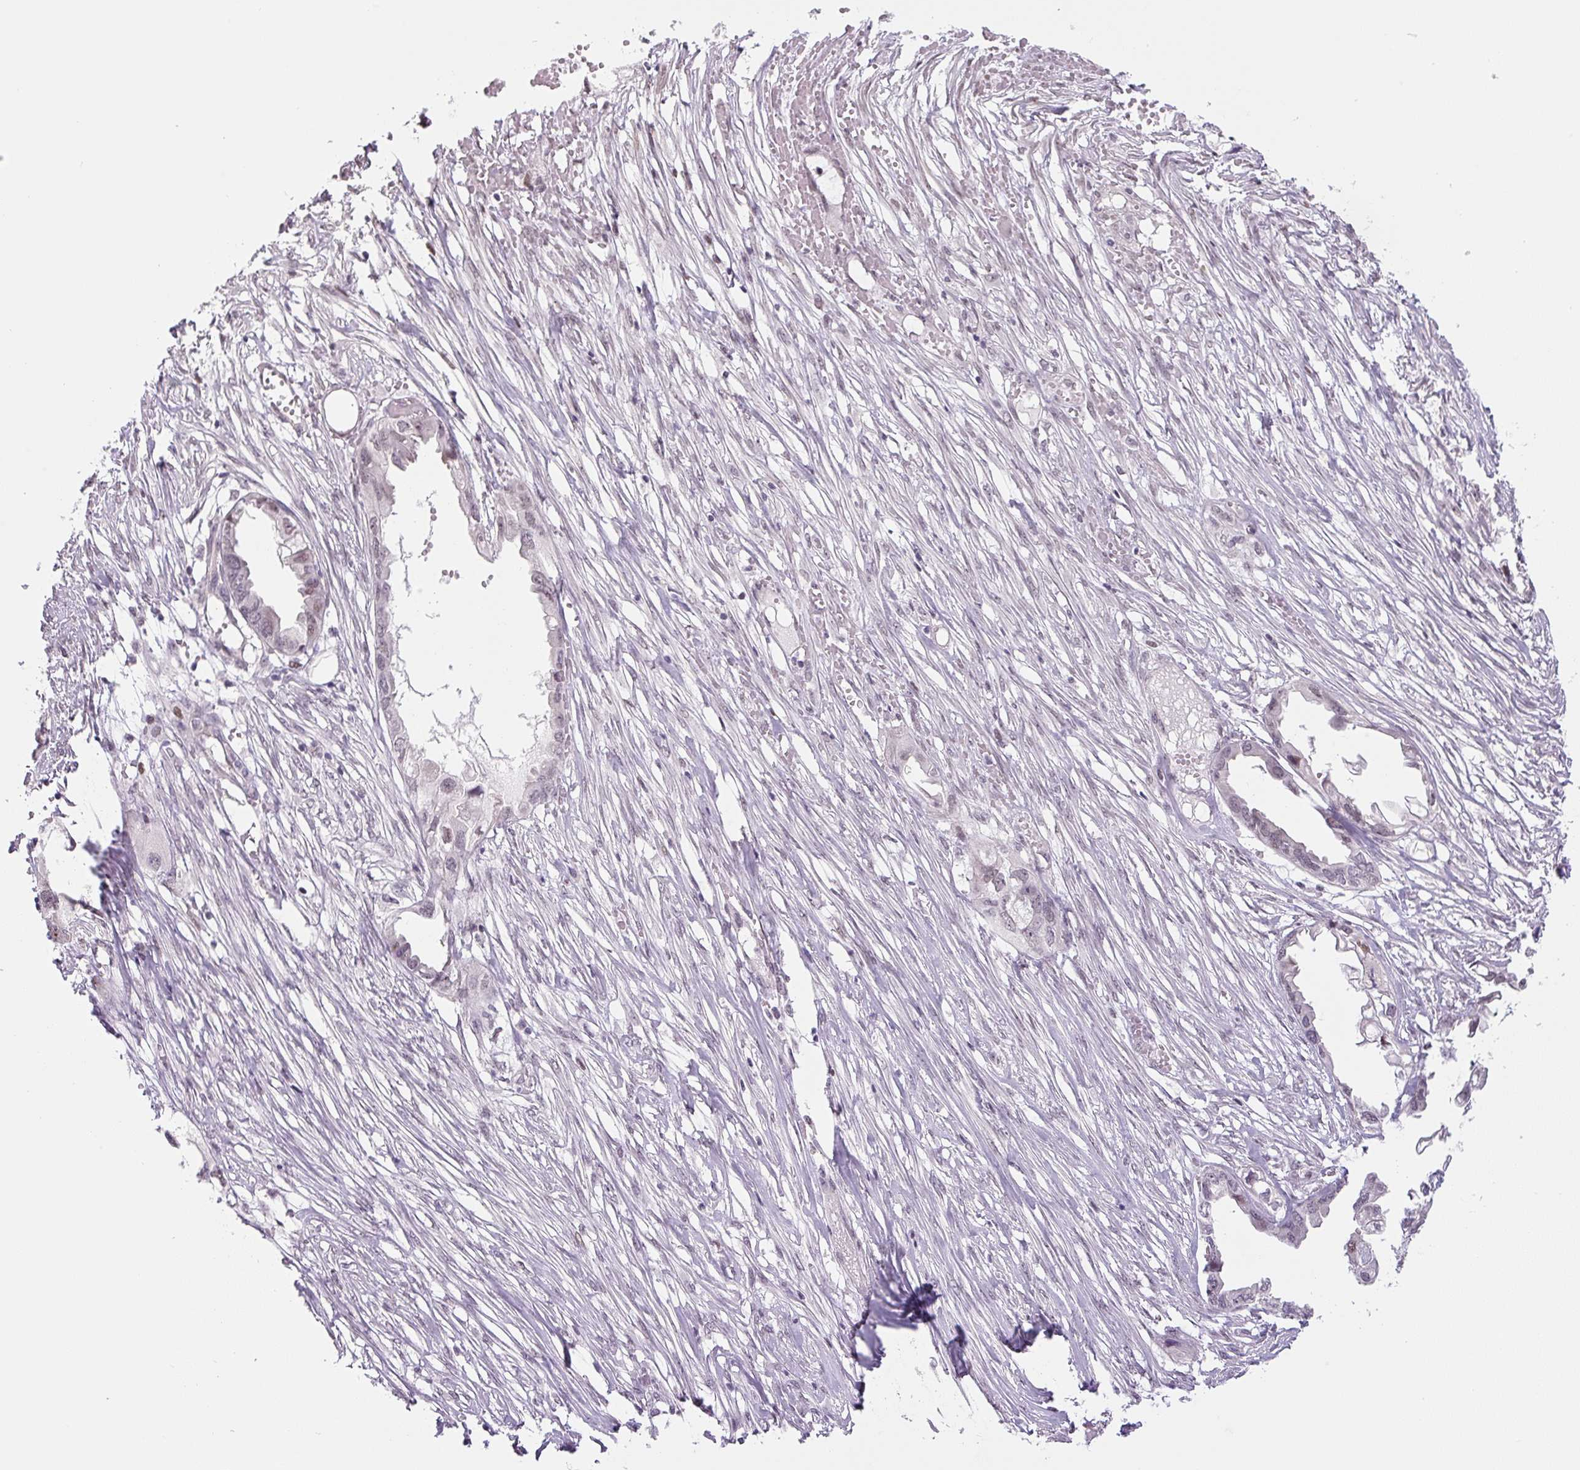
{"staining": {"intensity": "moderate", "quantity": "<25%", "location": "nuclear"}, "tissue": "endometrial cancer", "cell_type": "Tumor cells", "image_type": "cancer", "snomed": [{"axis": "morphology", "description": "Adenocarcinoma, NOS"}, {"axis": "morphology", "description": "Adenocarcinoma, metastatic, NOS"}, {"axis": "topography", "description": "Adipose tissue"}, {"axis": "topography", "description": "Endometrium"}], "caption": "The image shows a brown stain indicating the presence of a protein in the nuclear of tumor cells in endometrial cancer (adenocarcinoma). Immunohistochemistry (ihc) stains the protein of interest in brown and the nuclei are stained blue.", "gene": "TCFL5", "patient": {"sex": "female", "age": 67}}